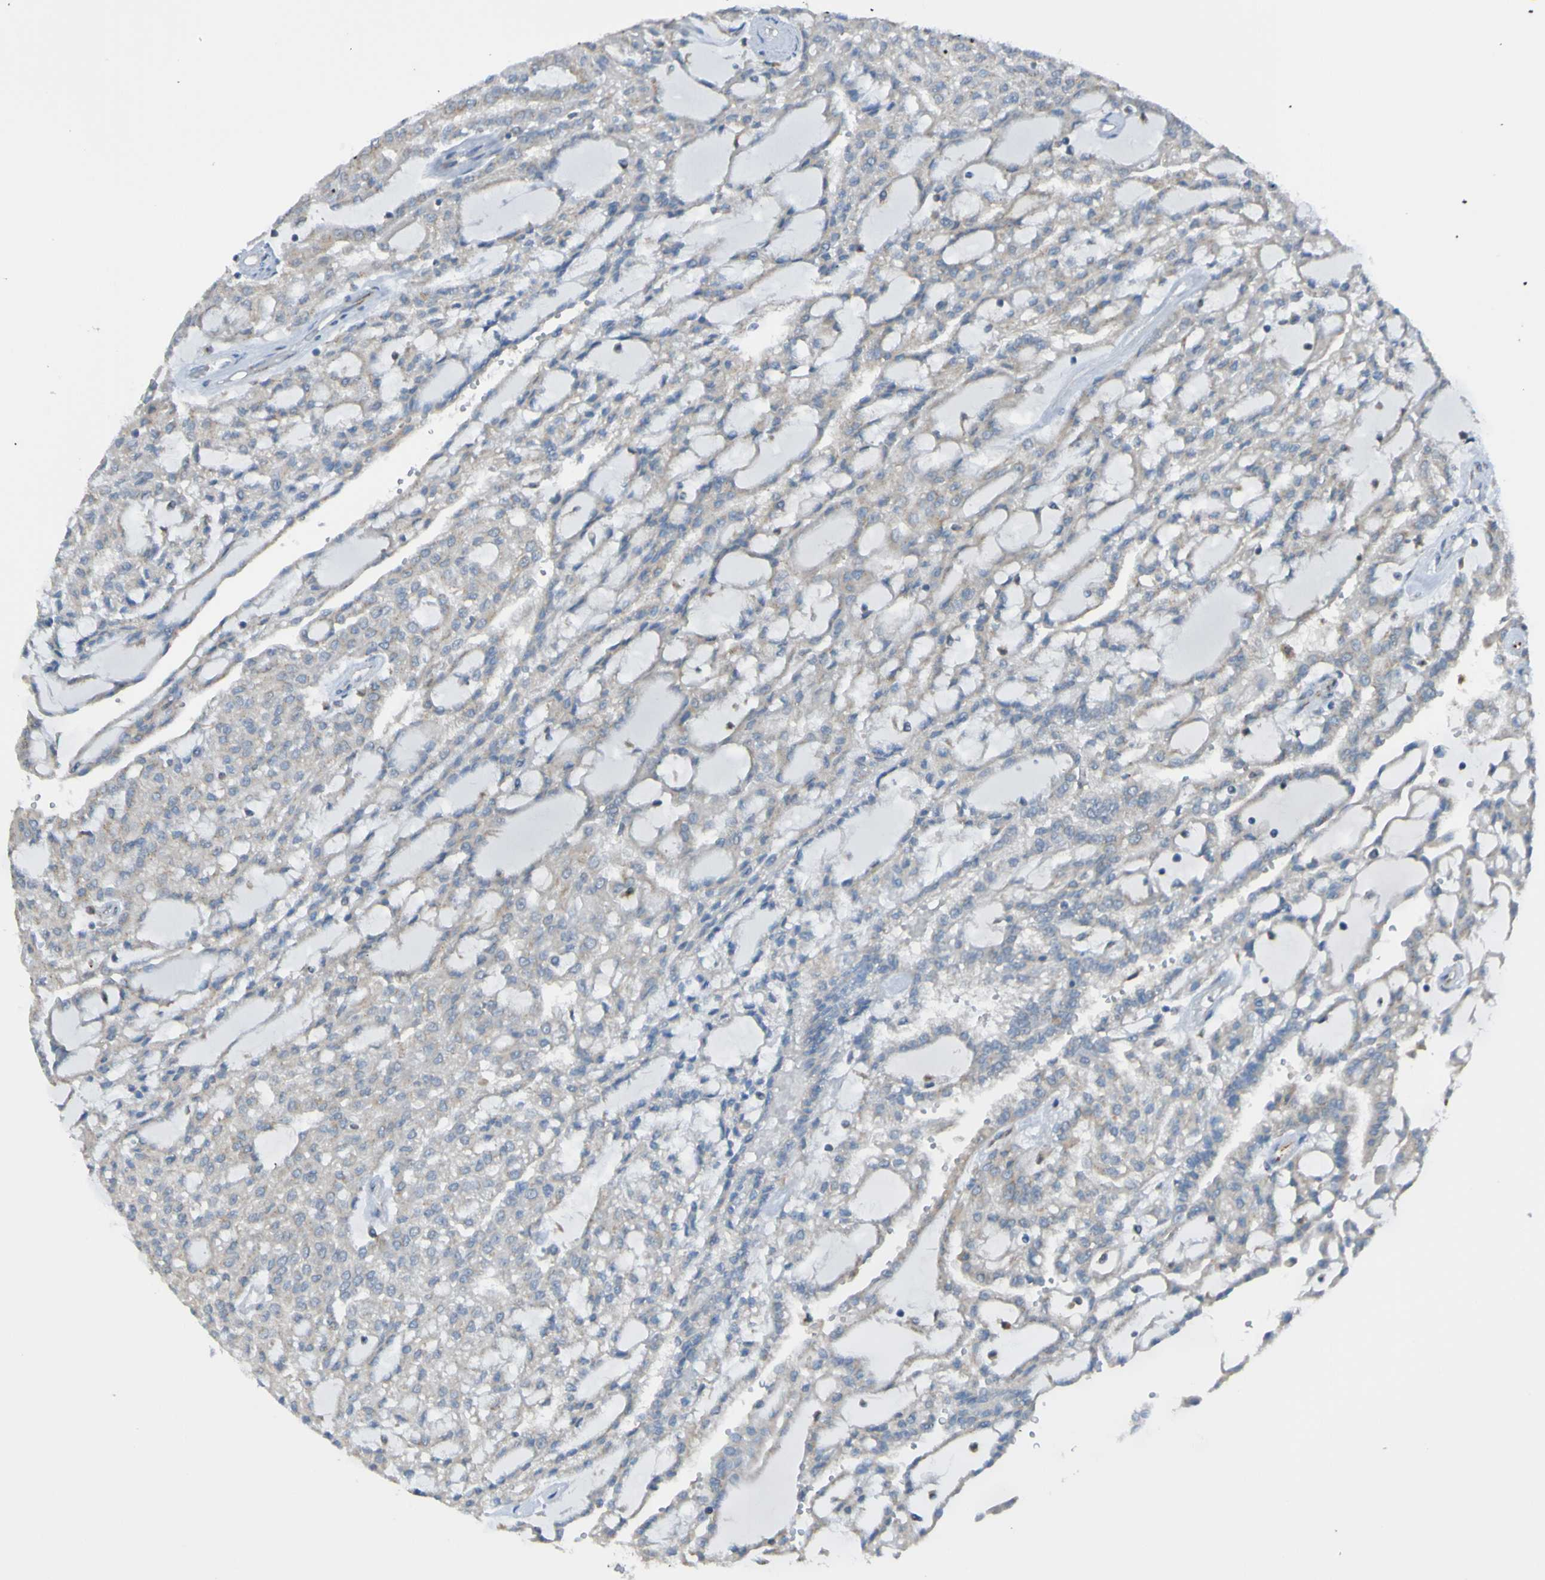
{"staining": {"intensity": "moderate", "quantity": "25%-75%", "location": "cytoplasmic/membranous"}, "tissue": "renal cancer", "cell_type": "Tumor cells", "image_type": "cancer", "snomed": [{"axis": "morphology", "description": "Adenocarcinoma, NOS"}, {"axis": "topography", "description": "Kidney"}], "caption": "Renal cancer (adenocarcinoma) was stained to show a protein in brown. There is medium levels of moderate cytoplasmic/membranous staining in about 25%-75% of tumor cells.", "gene": "MINAR1", "patient": {"sex": "male", "age": 63}}